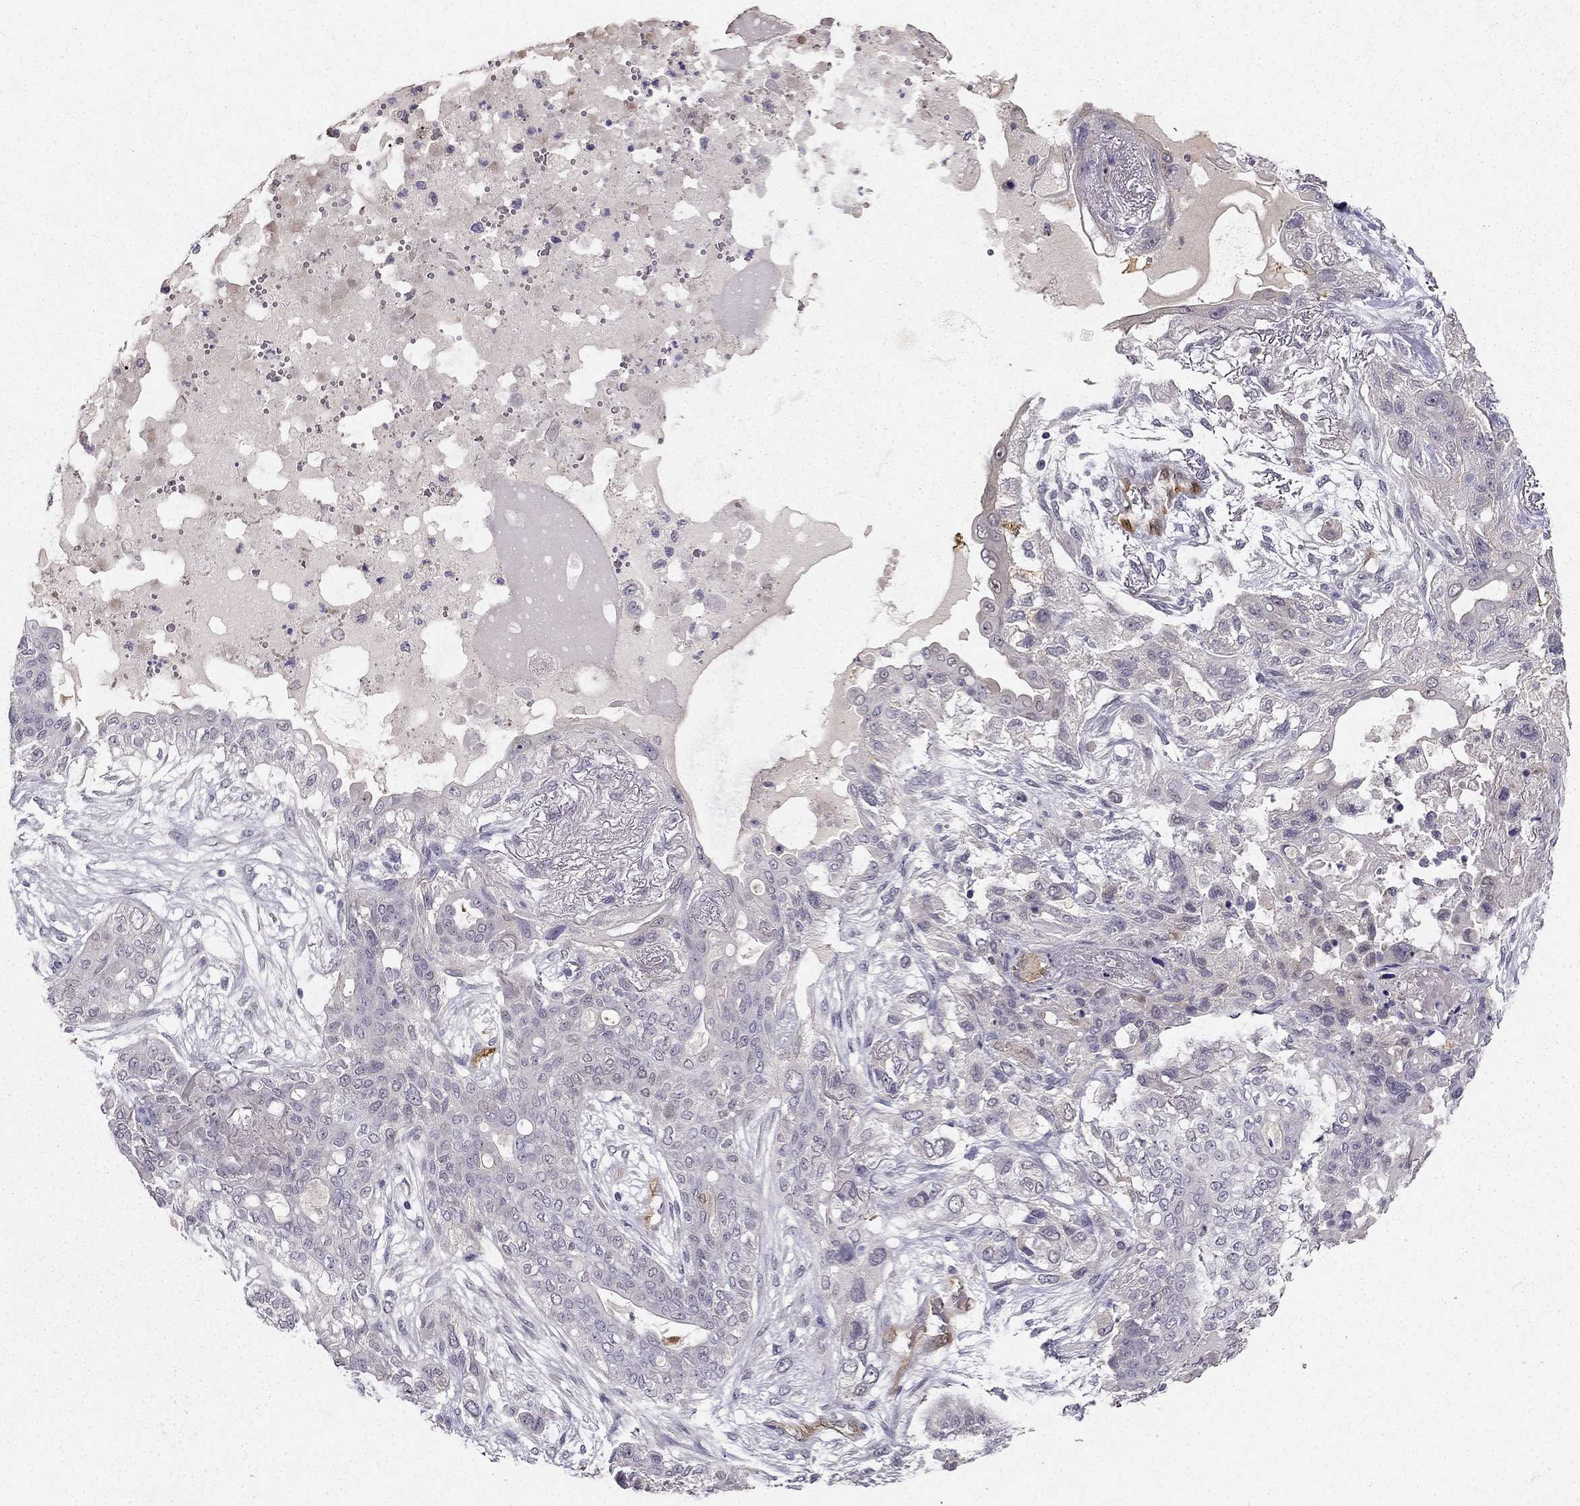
{"staining": {"intensity": "negative", "quantity": "none", "location": "none"}, "tissue": "lung cancer", "cell_type": "Tumor cells", "image_type": "cancer", "snomed": [{"axis": "morphology", "description": "Squamous cell carcinoma, NOS"}, {"axis": "topography", "description": "Lung"}], "caption": "This image is of squamous cell carcinoma (lung) stained with immunohistochemistry (IHC) to label a protein in brown with the nuclei are counter-stained blue. There is no staining in tumor cells. (Brightfield microscopy of DAB (3,3'-diaminobenzidine) IHC at high magnification).", "gene": "NQO1", "patient": {"sex": "female", "age": 70}}